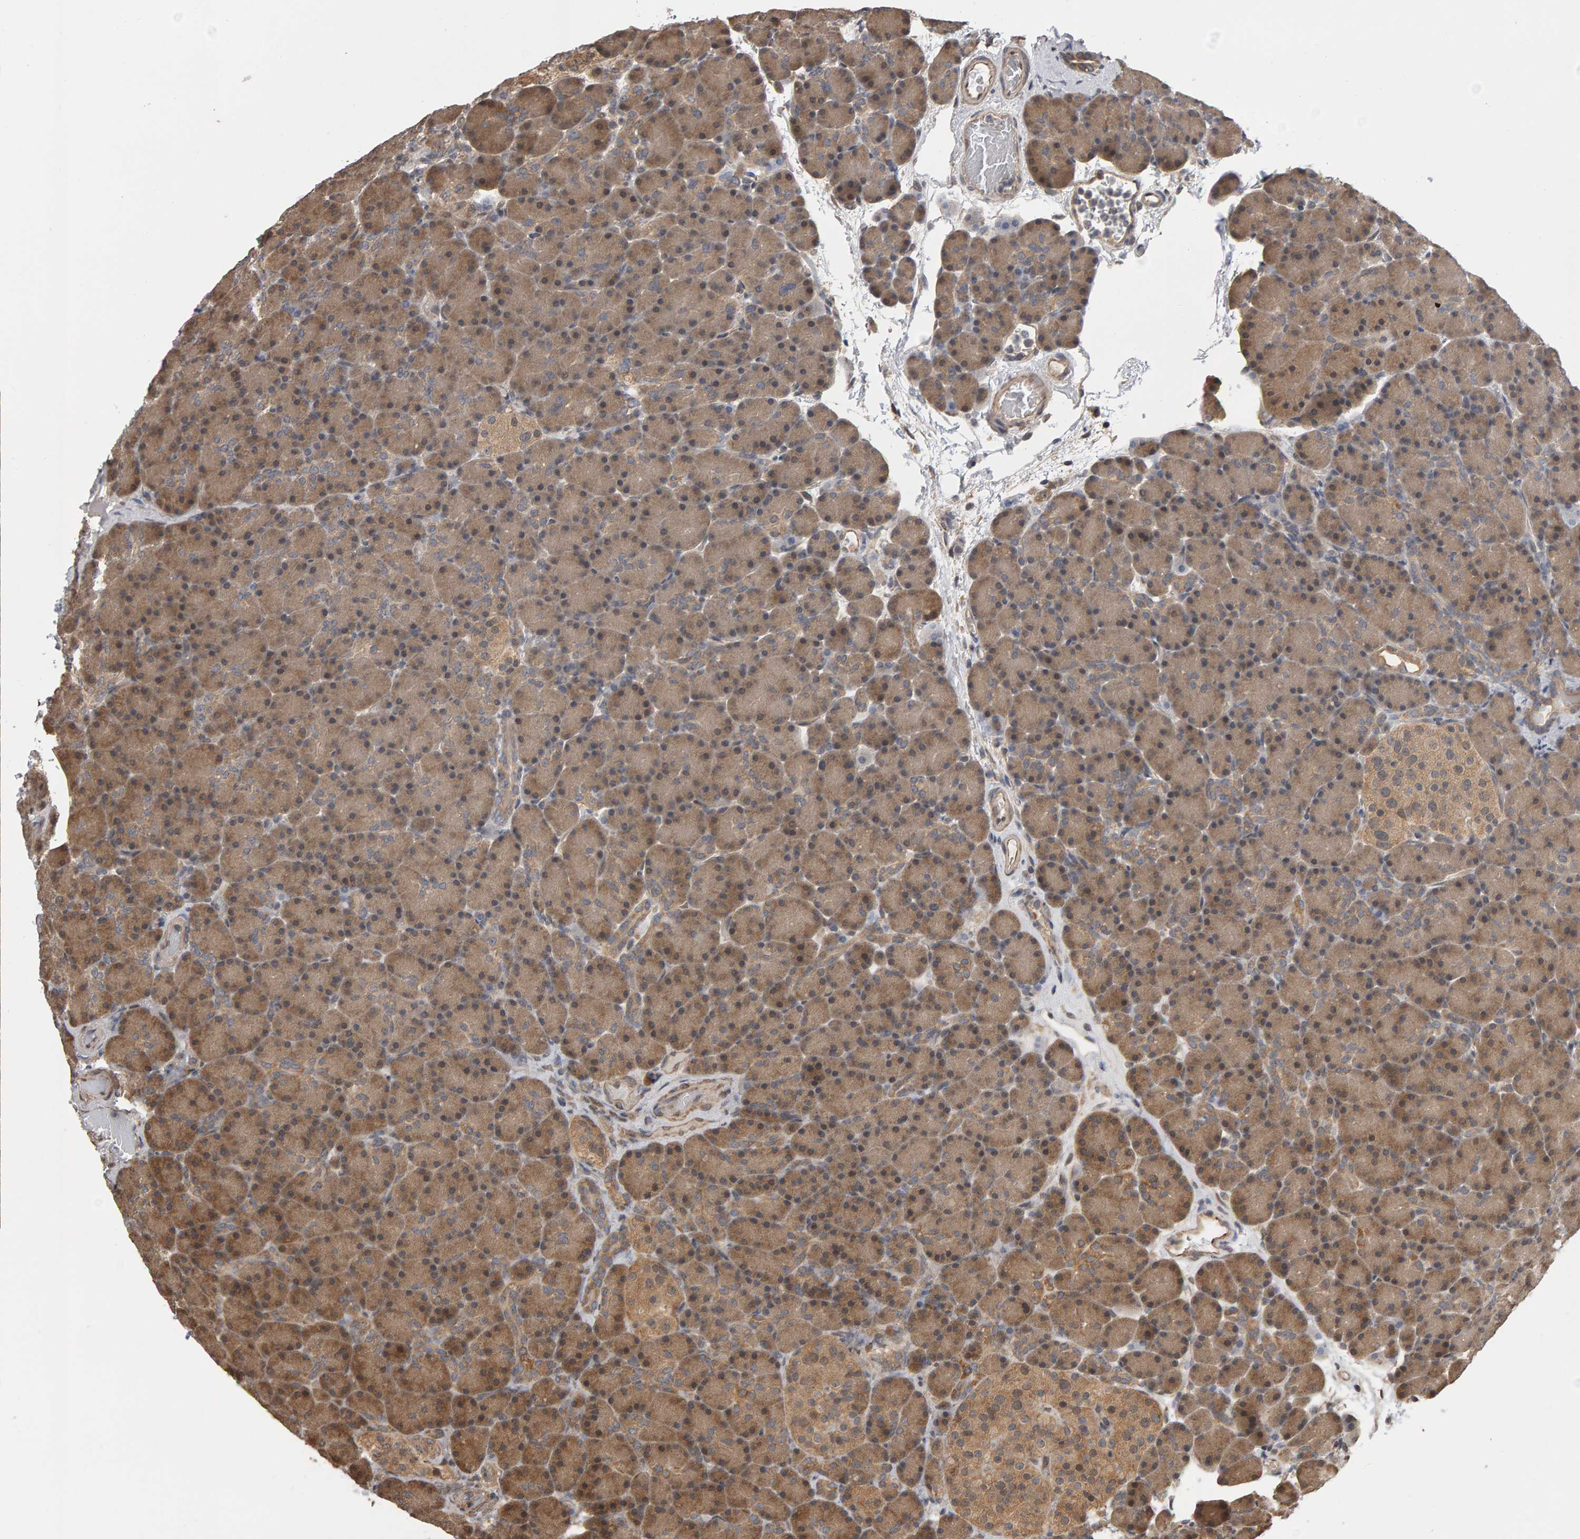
{"staining": {"intensity": "moderate", "quantity": ">75%", "location": "cytoplasmic/membranous"}, "tissue": "pancreas", "cell_type": "Exocrine glandular cells", "image_type": "normal", "snomed": [{"axis": "morphology", "description": "Normal tissue, NOS"}, {"axis": "topography", "description": "Pancreas"}], "caption": "An IHC image of normal tissue is shown. Protein staining in brown highlights moderate cytoplasmic/membranous positivity in pancreas within exocrine glandular cells.", "gene": "COASY", "patient": {"sex": "female", "age": 43}}